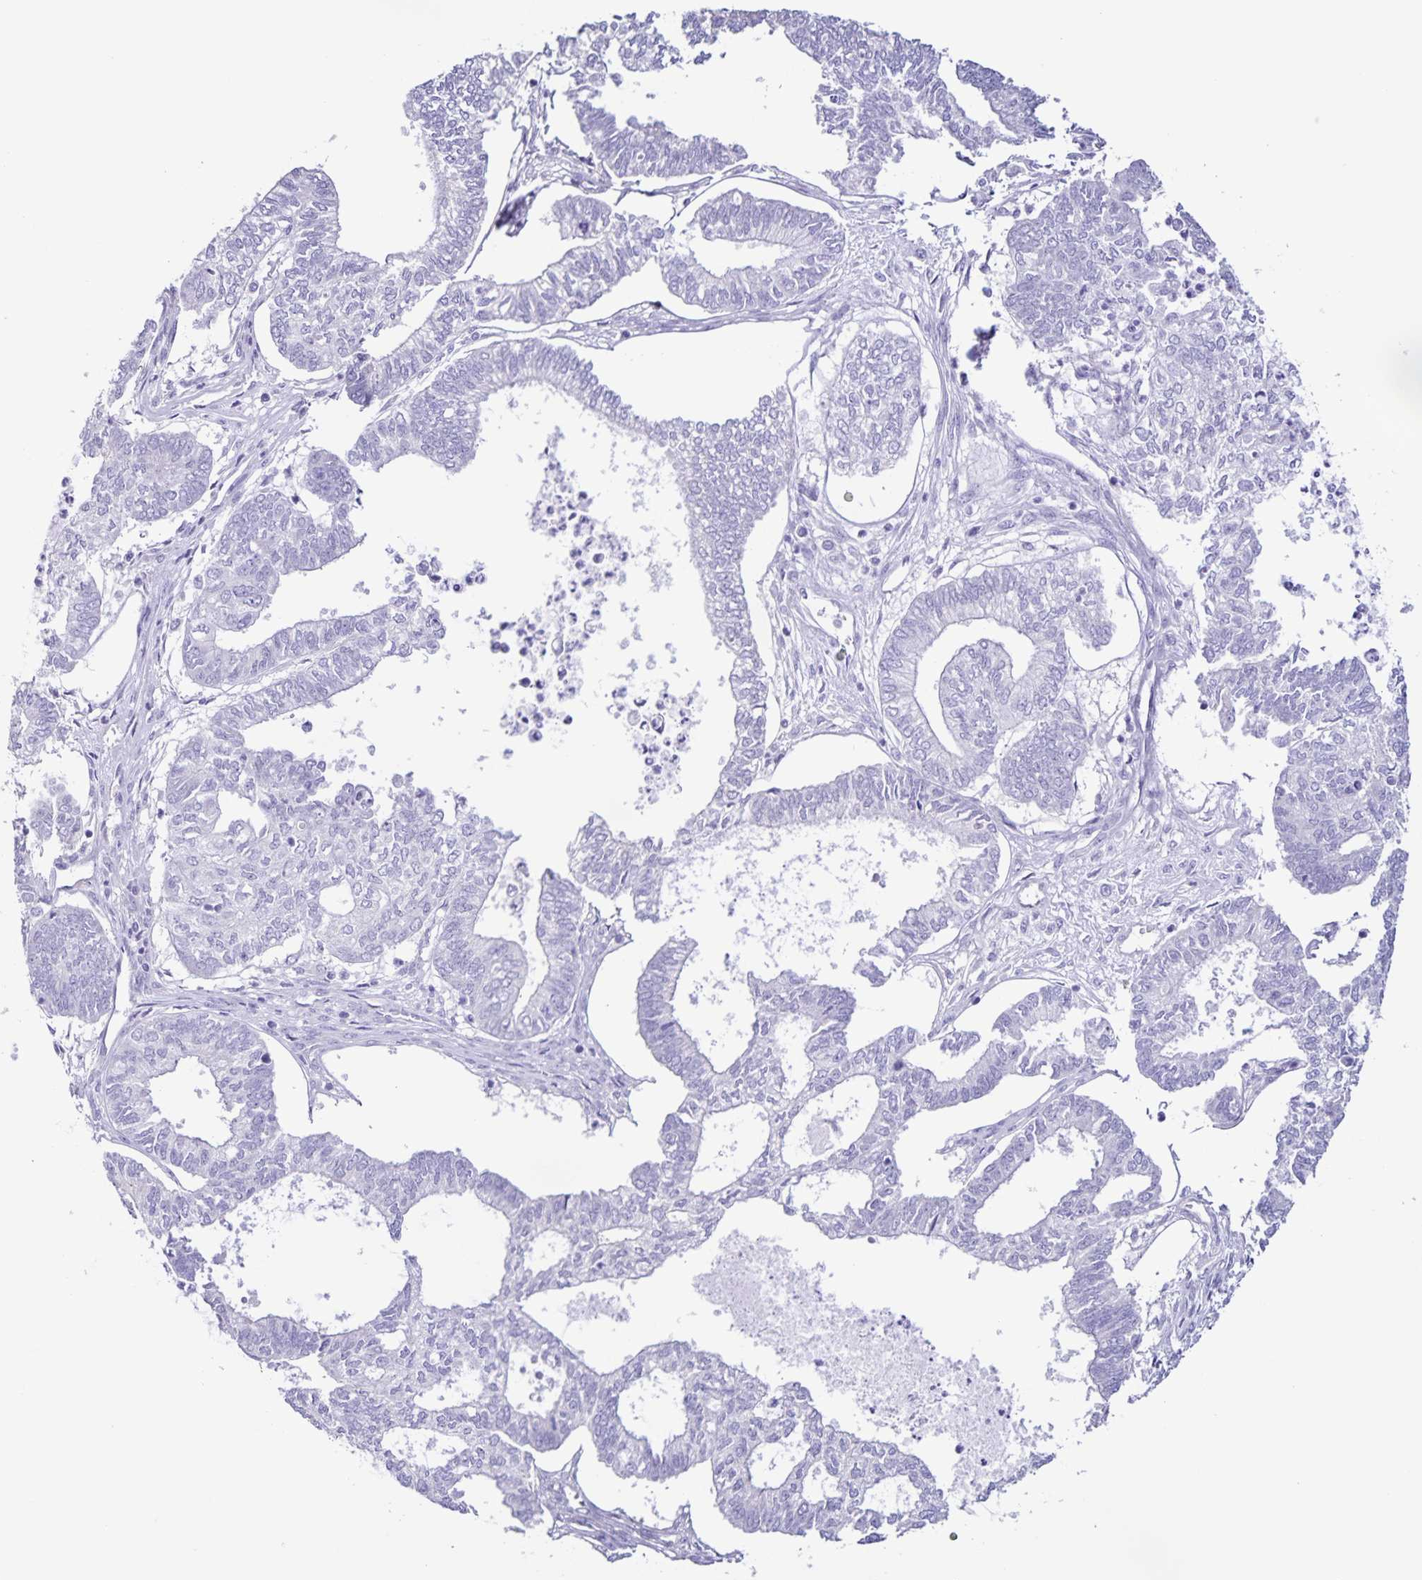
{"staining": {"intensity": "negative", "quantity": "none", "location": "none"}, "tissue": "ovarian cancer", "cell_type": "Tumor cells", "image_type": "cancer", "snomed": [{"axis": "morphology", "description": "Carcinoma, endometroid"}, {"axis": "topography", "description": "Ovary"}], "caption": "Immunohistochemistry (IHC) image of neoplastic tissue: ovarian cancer stained with DAB shows no significant protein staining in tumor cells.", "gene": "BOLL", "patient": {"sex": "female", "age": 64}}